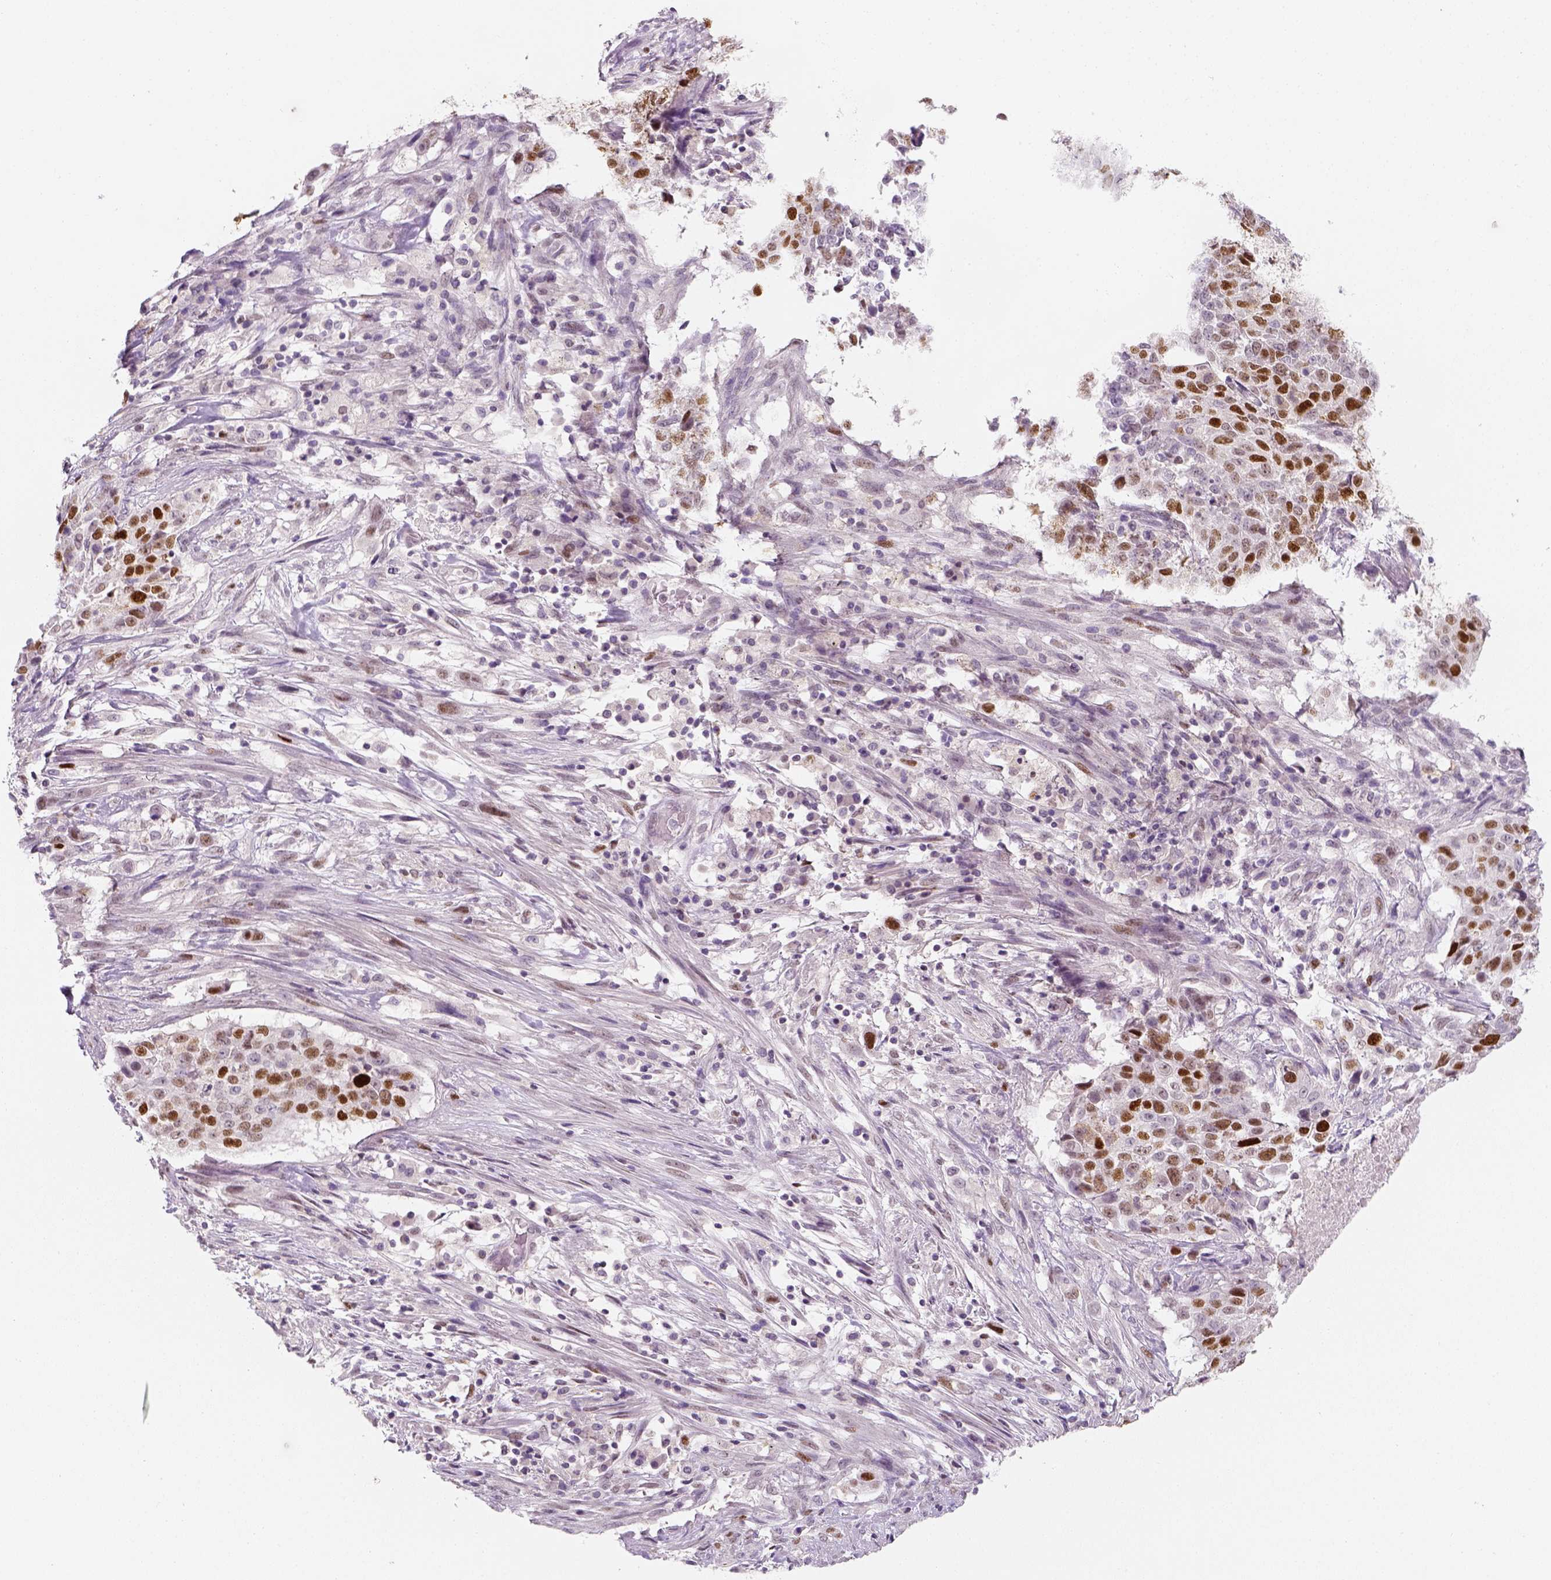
{"staining": {"intensity": "strong", "quantity": ">75%", "location": "nuclear"}, "tissue": "lung cancer", "cell_type": "Tumor cells", "image_type": "cancer", "snomed": [{"axis": "morphology", "description": "Normal tissue, NOS"}, {"axis": "morphology", "description": "Squamous cell carcinoma, NOS"}, {"axis": "topography", "description": "Bronchus"}, {"axis": "topography", "description": "Lung"}], "caption": "The immunohistochemical stain labels strong nuclear positivity in tumor cells of lung squamous cell carcinoma tissue.", "gene": "TP53", "patient": {"sex": "male", "age": 64}}